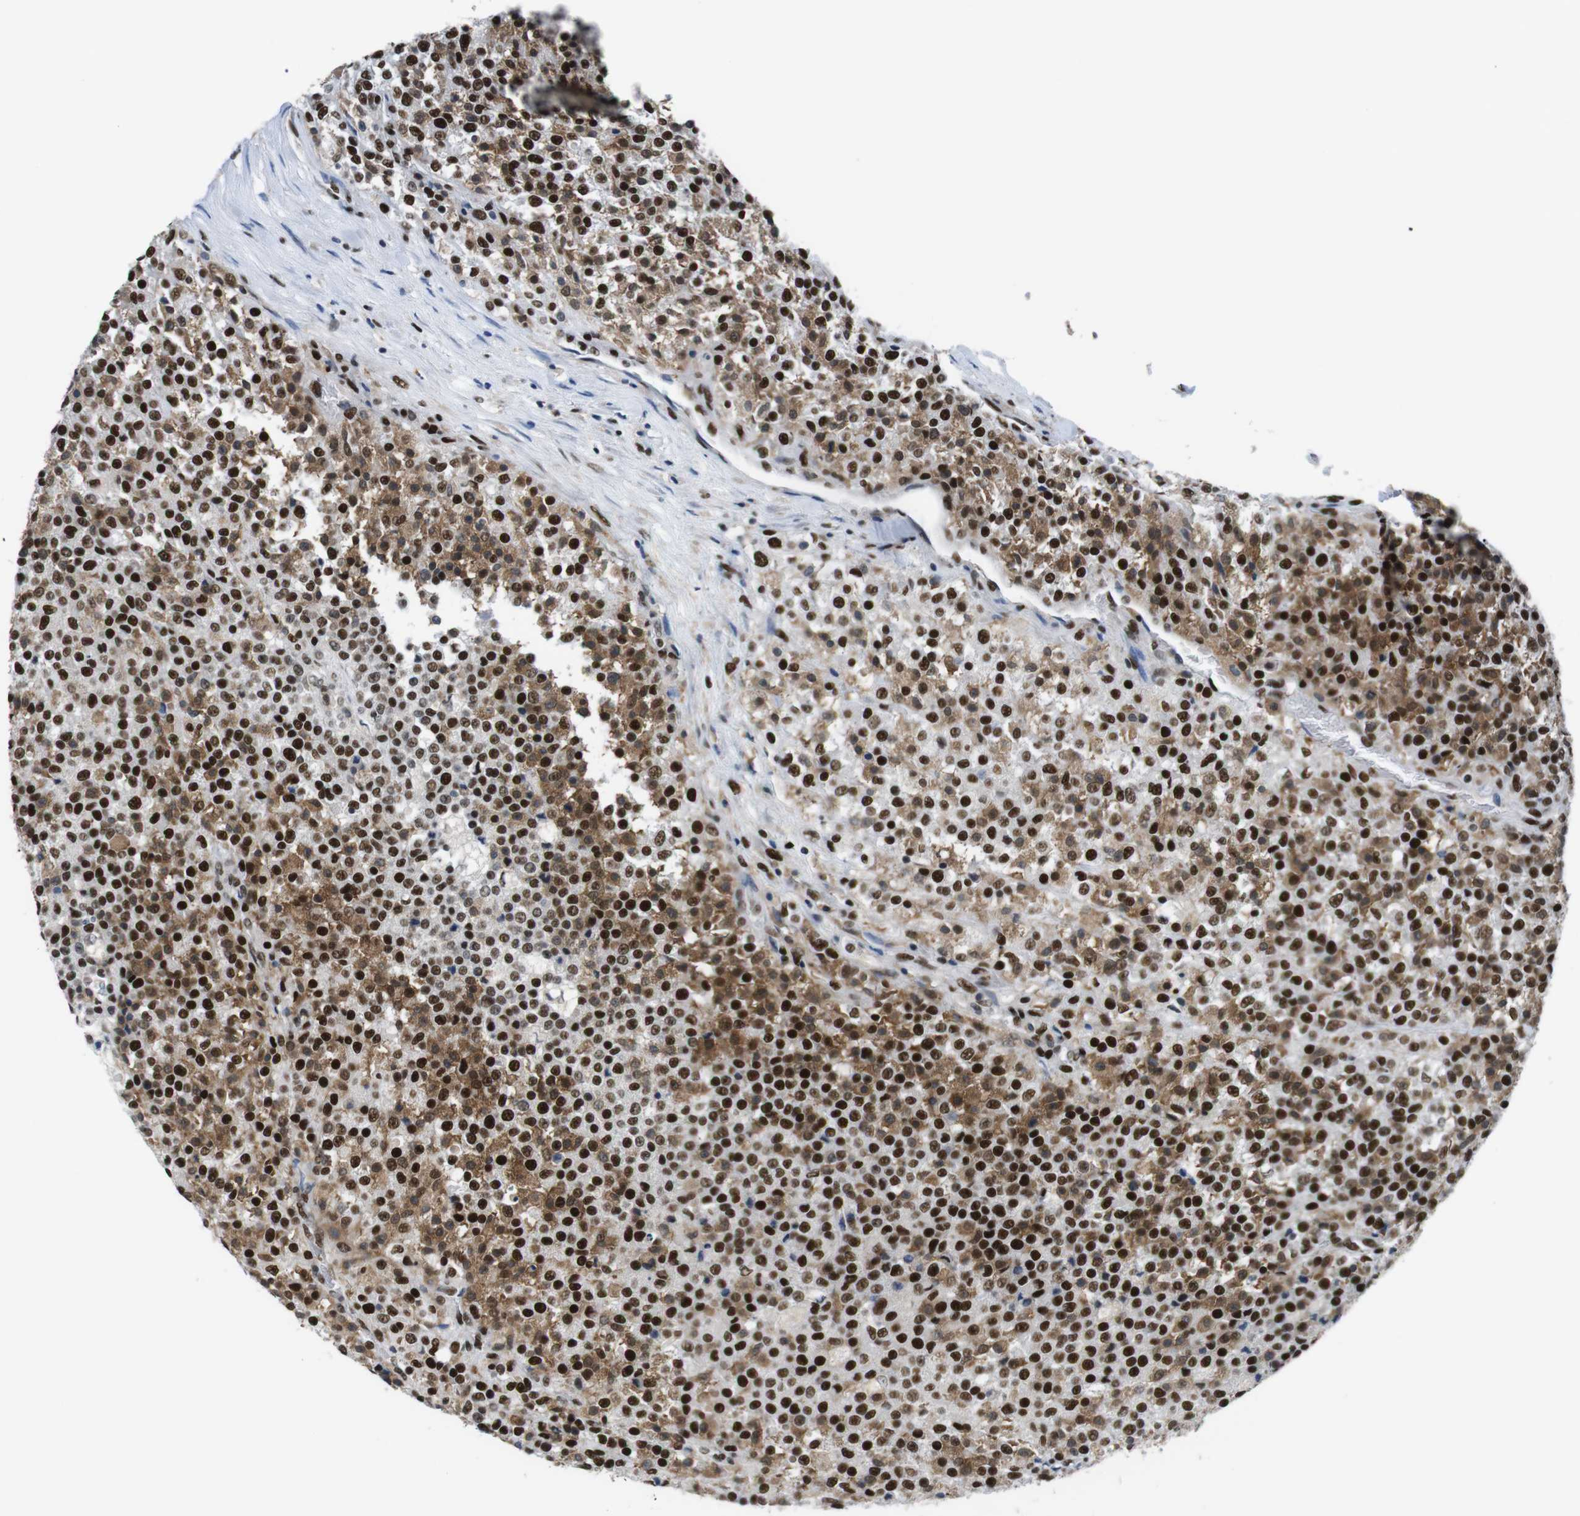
{"staining": {"intensity": "strong", "quantity": ">75%", "location": "cytoplasmic/membranous,nuclear"}, "tissue": "testis cancer", "cell_type": "Tumor cells", "image_type": "cancer", "snomed": [{"axis": "morphology", "description": "Seminoma, NOS"}, {"axis": "topography", "description": "Testis"}], "caption": "This image displays immunohistochemistry (IHC) staining of testis seminoma, with high strong cytoplasmic/membranous and nuclear positivity in approximately >75% of tumor cells.", "gene": "PSME3", "patient": {"sex": "male", "age": 59}}